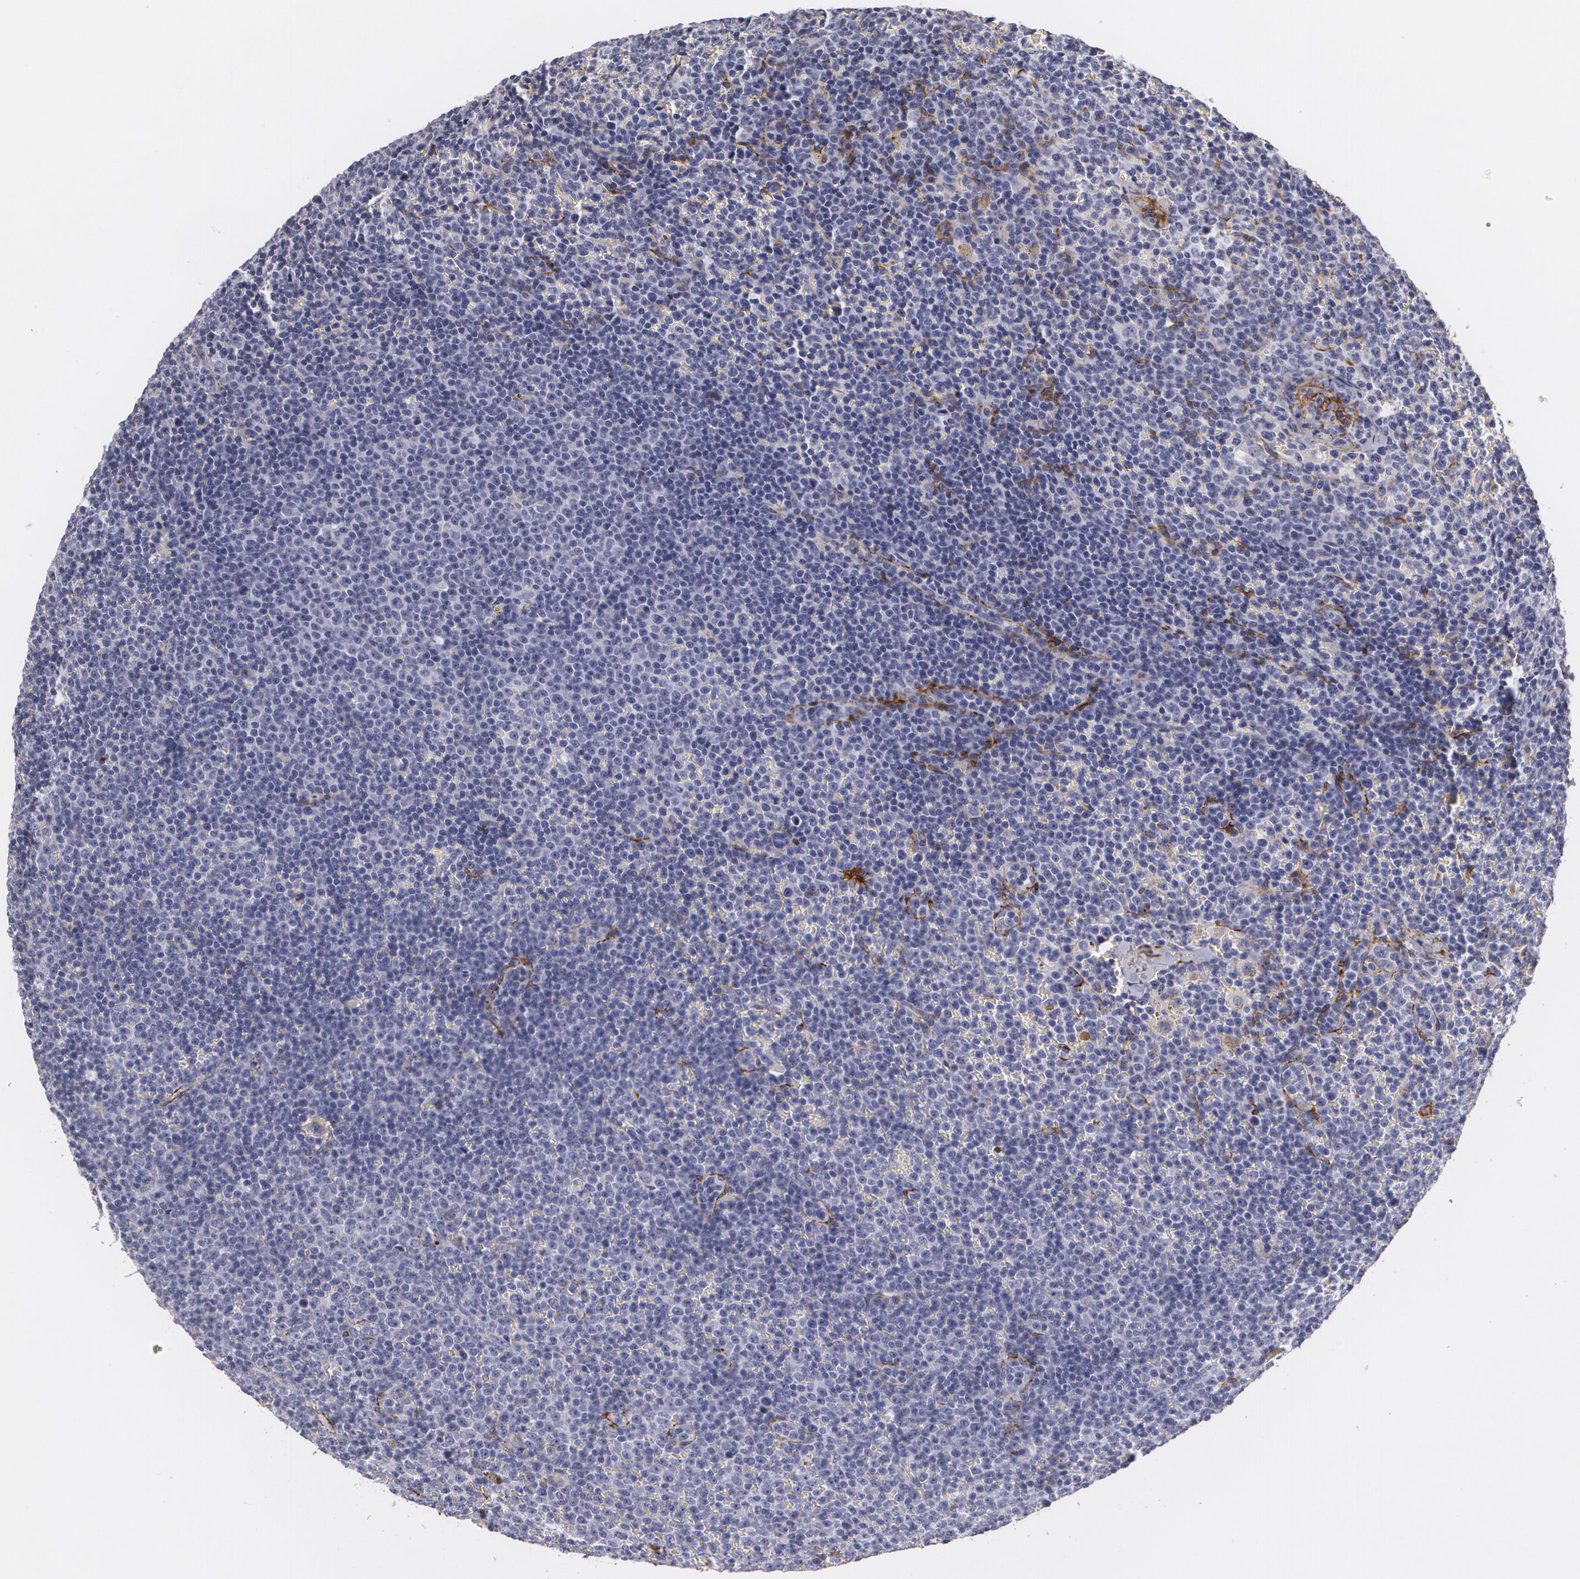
{"staining": {"intensity": "negative", "quantity": "none", "location": "none"}, "tissue": "lymphoma", "cell_type": "Tumor cells", "image_type": "cancer", "snomed": [{"axis": "morphology", "description": "Malignant lymphoma, non-Hodgkin's type, Low grade"}, {"axis": "topography", "description": "Lymph node"}], "caption": "DAB immunohistochemical staining of human lymphoma shows no significant positivity in tumor cells. (IHC, brightfield microscopy, high magnification).", "gene": "NGFR", "patient": {"sex": "male", "age": 50}}